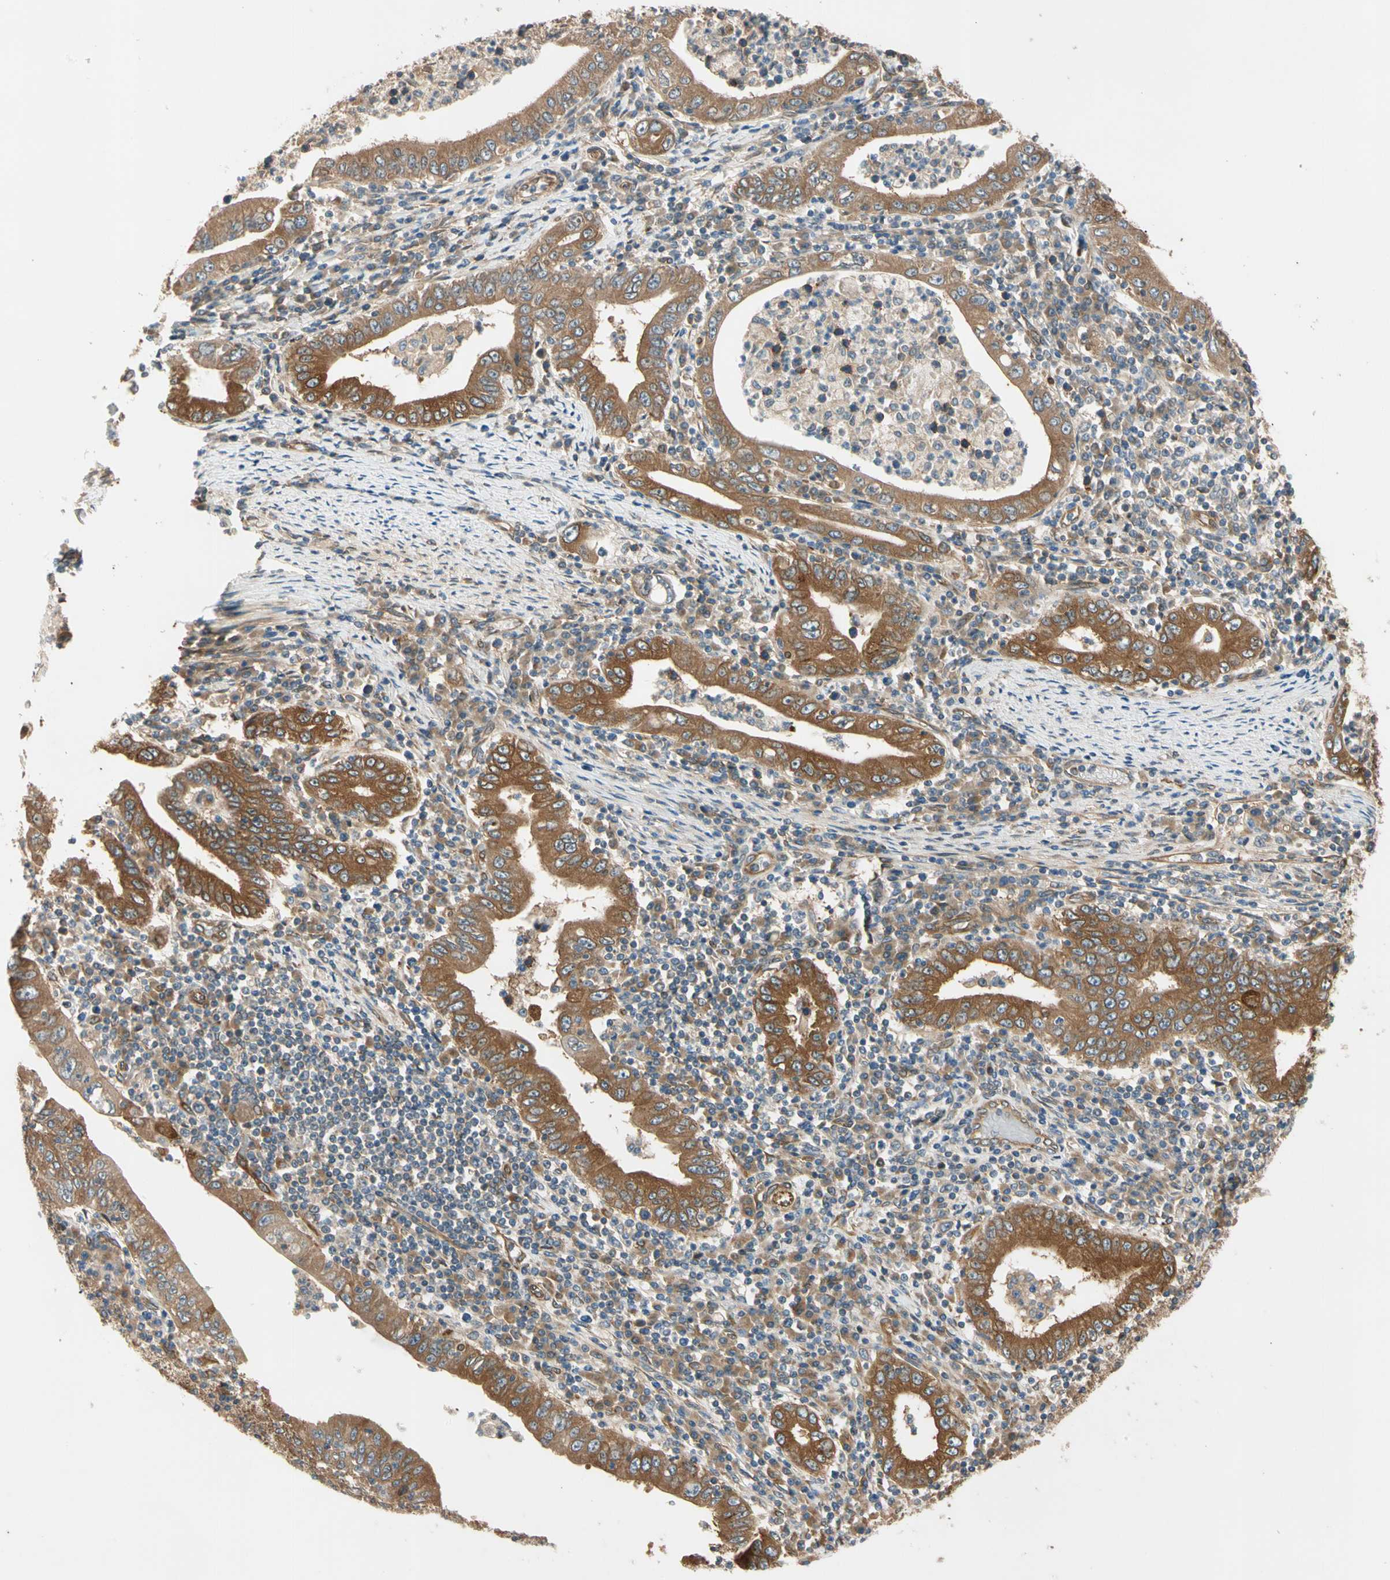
{"staining": {"intensity": "strong", "quantity": ">75%", "location": "cytoplasmic/membranous"}, "tissue": "stomach cancer", "cell_type": "Tumor cells", "image_type": "cancer", "snomed": [{"axis": "morphology", "description": "Normal tissue, NOS"}, {"axis": "morphology", "description": "Adenocarcinoma, NOS"}, {"axis": "topography", "description": "Esophagus"}, {"axis": "topography", "description": "Stomach, upper"}, {"axis": "topography", "description": "Peripheral nerve tissue"}], "caption": "DAB immunohistochemical staining of stomach cancer reveals strong cytoplasmic/membranous protein positivity in about >75% of tumor cells.", "gene": "ROCK2", "patient": {"sex": "male", "age": 62}}